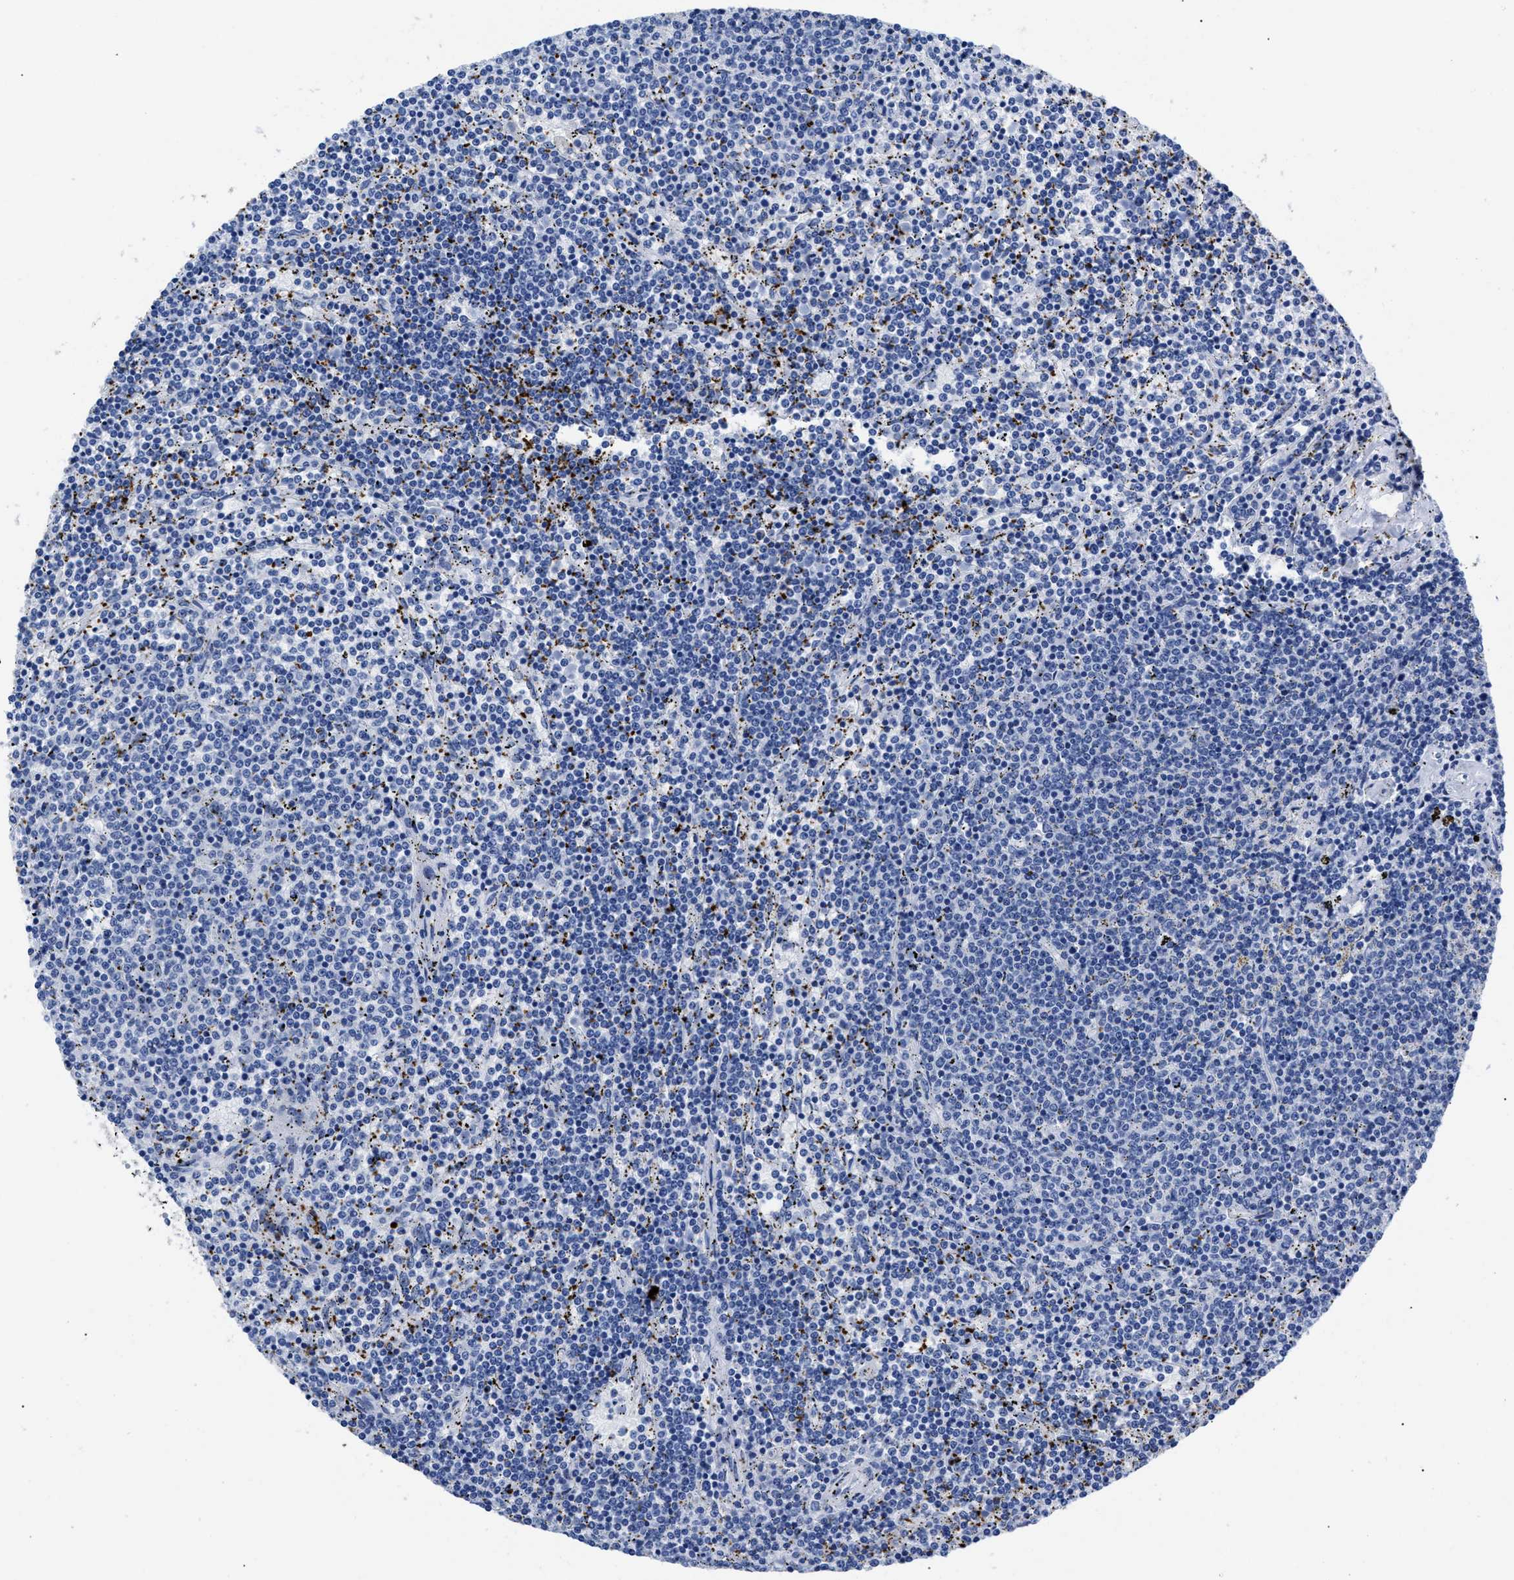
{"staining": {"intensity": "negative", "quantity": "none", "location": "none"}, "tissue": "lymphoma", "cell_type": "Tumor cells", "image_type": "cancer", "snomed": [{"axis": "morphology", "description": "Malignant lymphoma, non-Hodgkin's type, Low grade"}, {"axis": "topography", "description": "Spleen"}], "caption": "Tumor cells are negative for protein expression in human low-grade malignant lymphoma, non-Hodgkin's type.", "gene": "TREML1", "patient": {"sex": "female", "age": 50}}